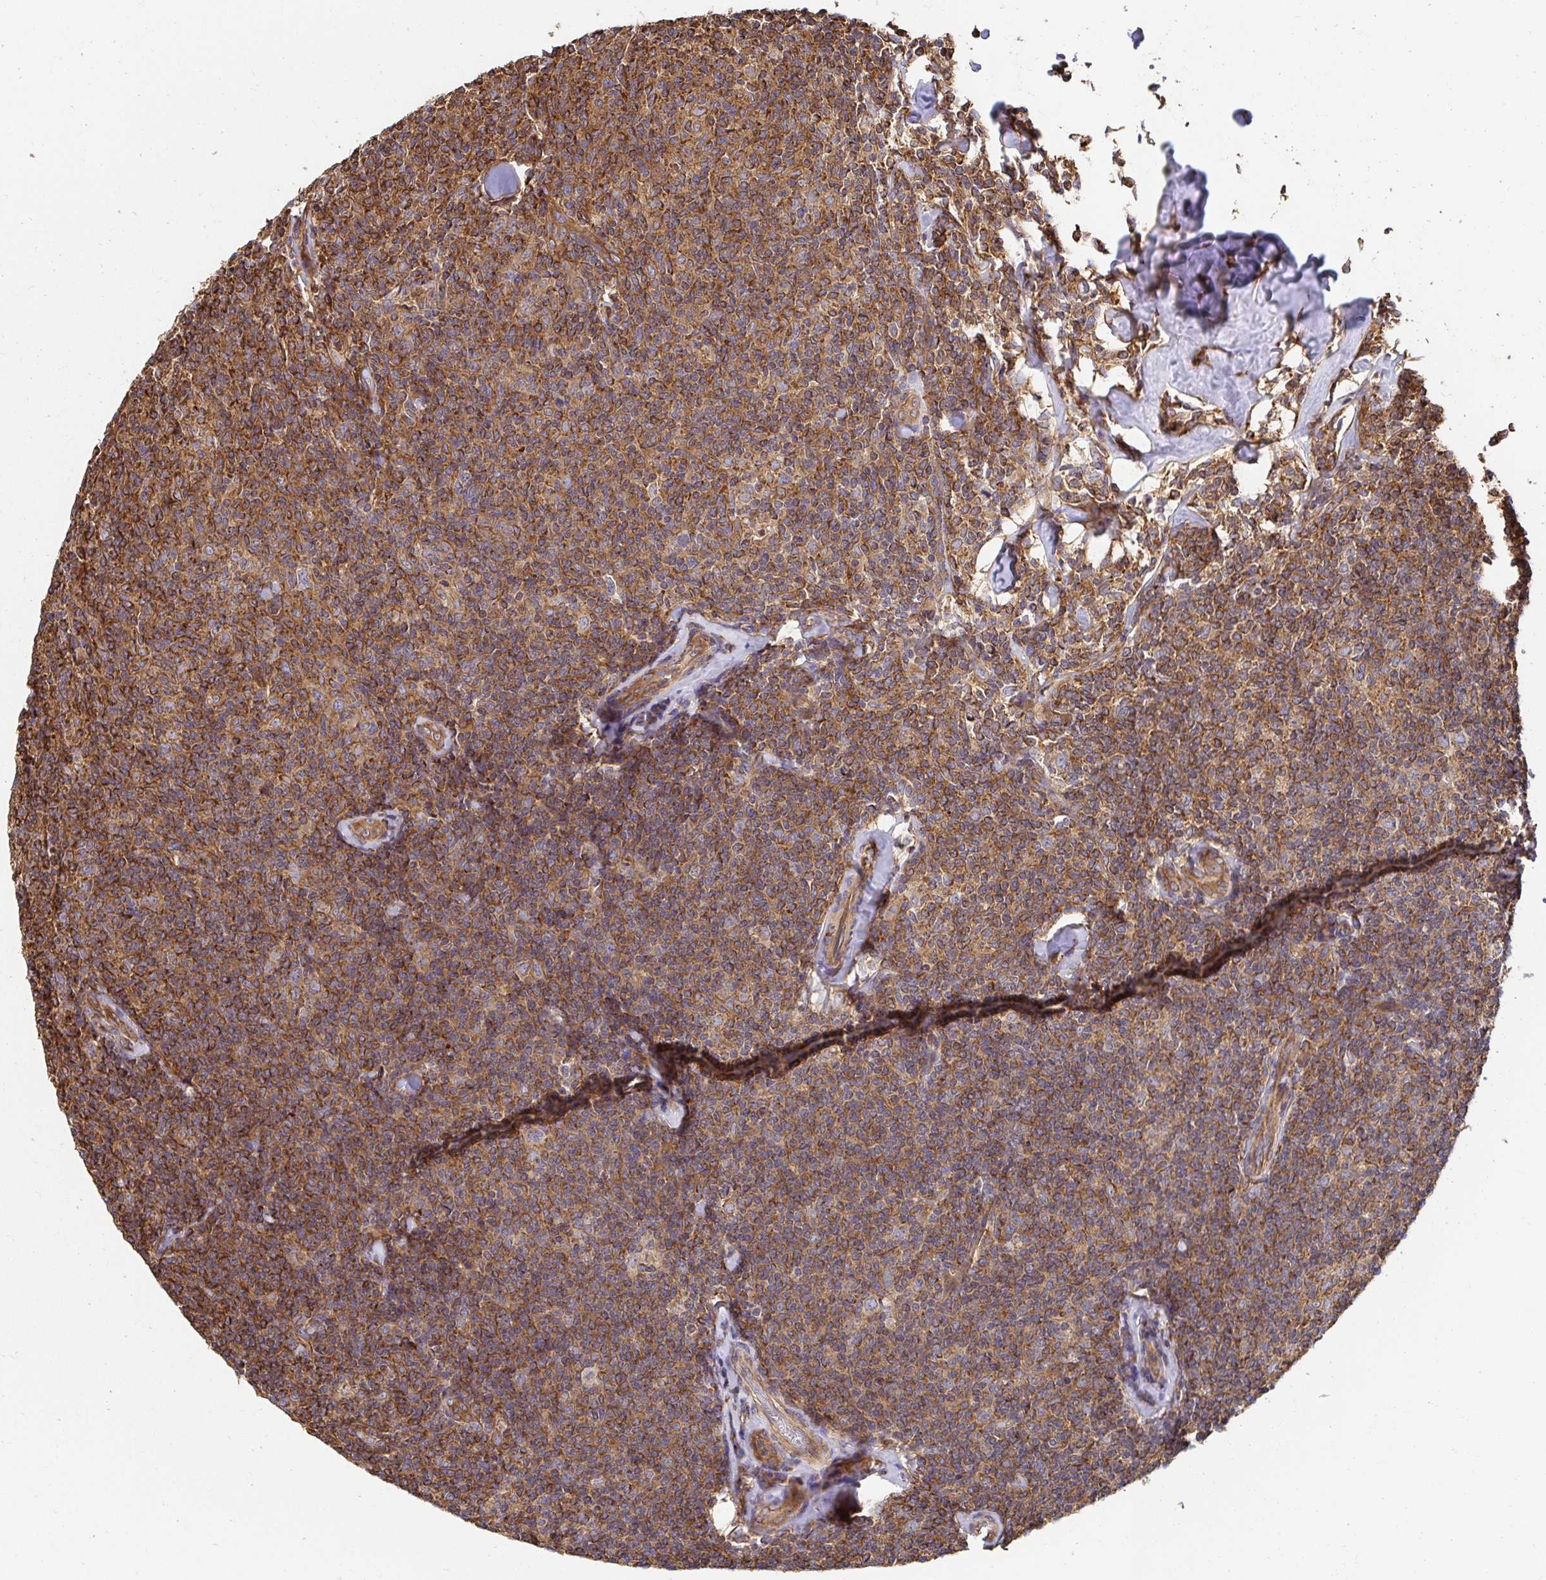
{"staining": {"intensity": "moderate", "quantity": ">75%", "location": "cytoplasmic/membranous"}, "tissue": "lymphoma", "cell_type": "Tumor cells", "image_type": "cancer", "snomed": [{"axis": "morphology", "description": "Malignant lymphoma, non-Hodgkin's type, Low grade"}, {"axis": "topography", "description": "Lymph node"}], "caption": "Approximately >75% of tumor cells in human lymphoma demonstrate moderate cytoplasmic/membranous protein positivity as visualized by brown immunohistochemical staining.", "gene": "APBB1", "patient": {"sex": "female", "age": 56}}